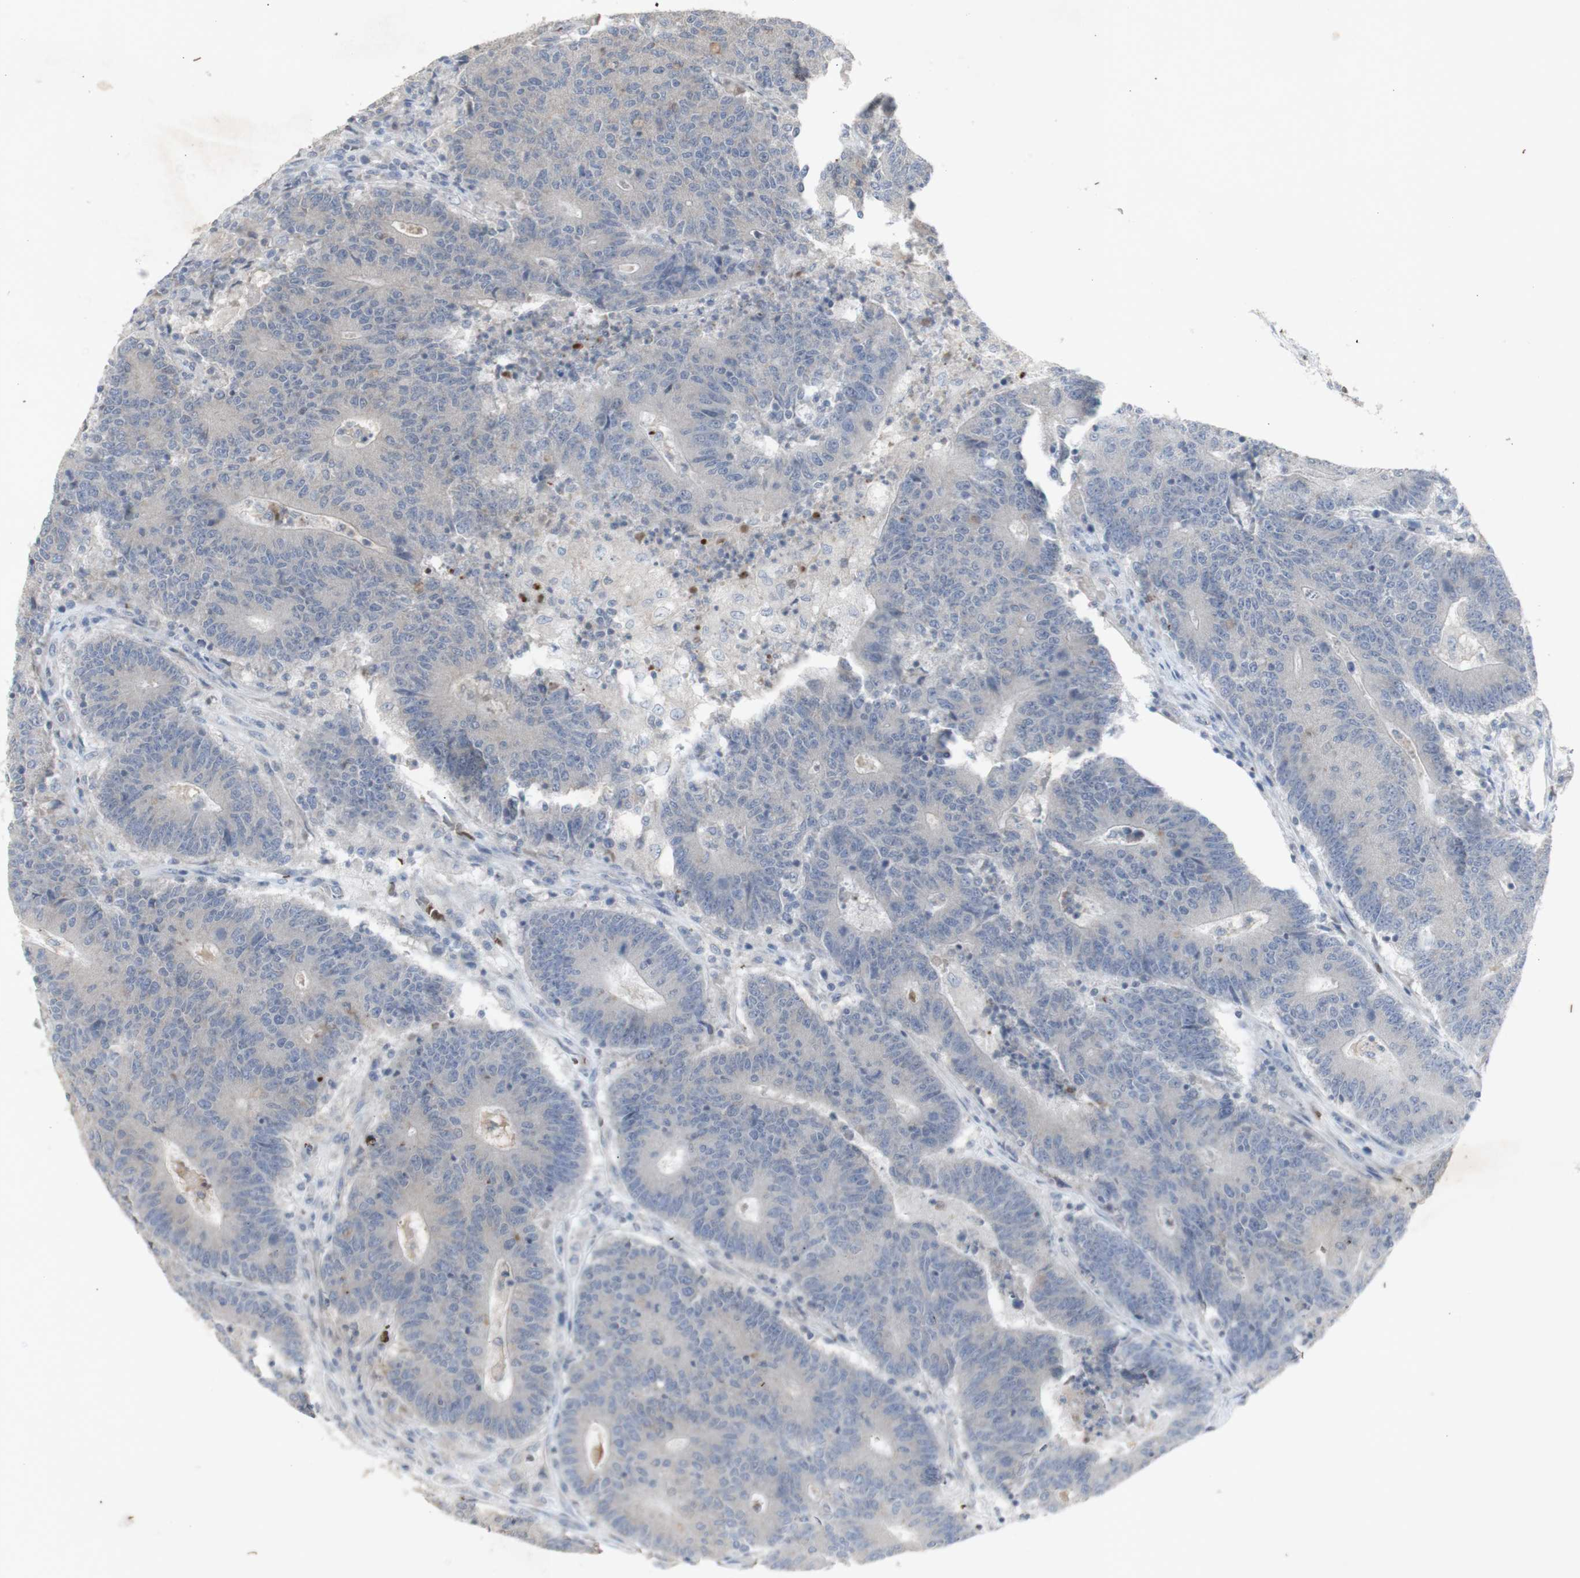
{"staining": {"intensity": "negative", "quantity": "none", "location": "none"}, "tissue": "colorectal cancer", "cell_type": "Tumor cells", "image_type": "cancer", "snomed": [{"axis": "morphology", "description": "Normal tissue, NOS"}, {"axis": "morphology", "description": "Adenocarcinoma, NOS"}, {"axis": "topography", "description": "Colon"}], "caption": "The image shows no staining of tumor cells in colorectal cancer (adenocarcinoma). Nuclei are stained in blue.", "gene": "INS", "patient": {"sex": "female", "age": 75}}